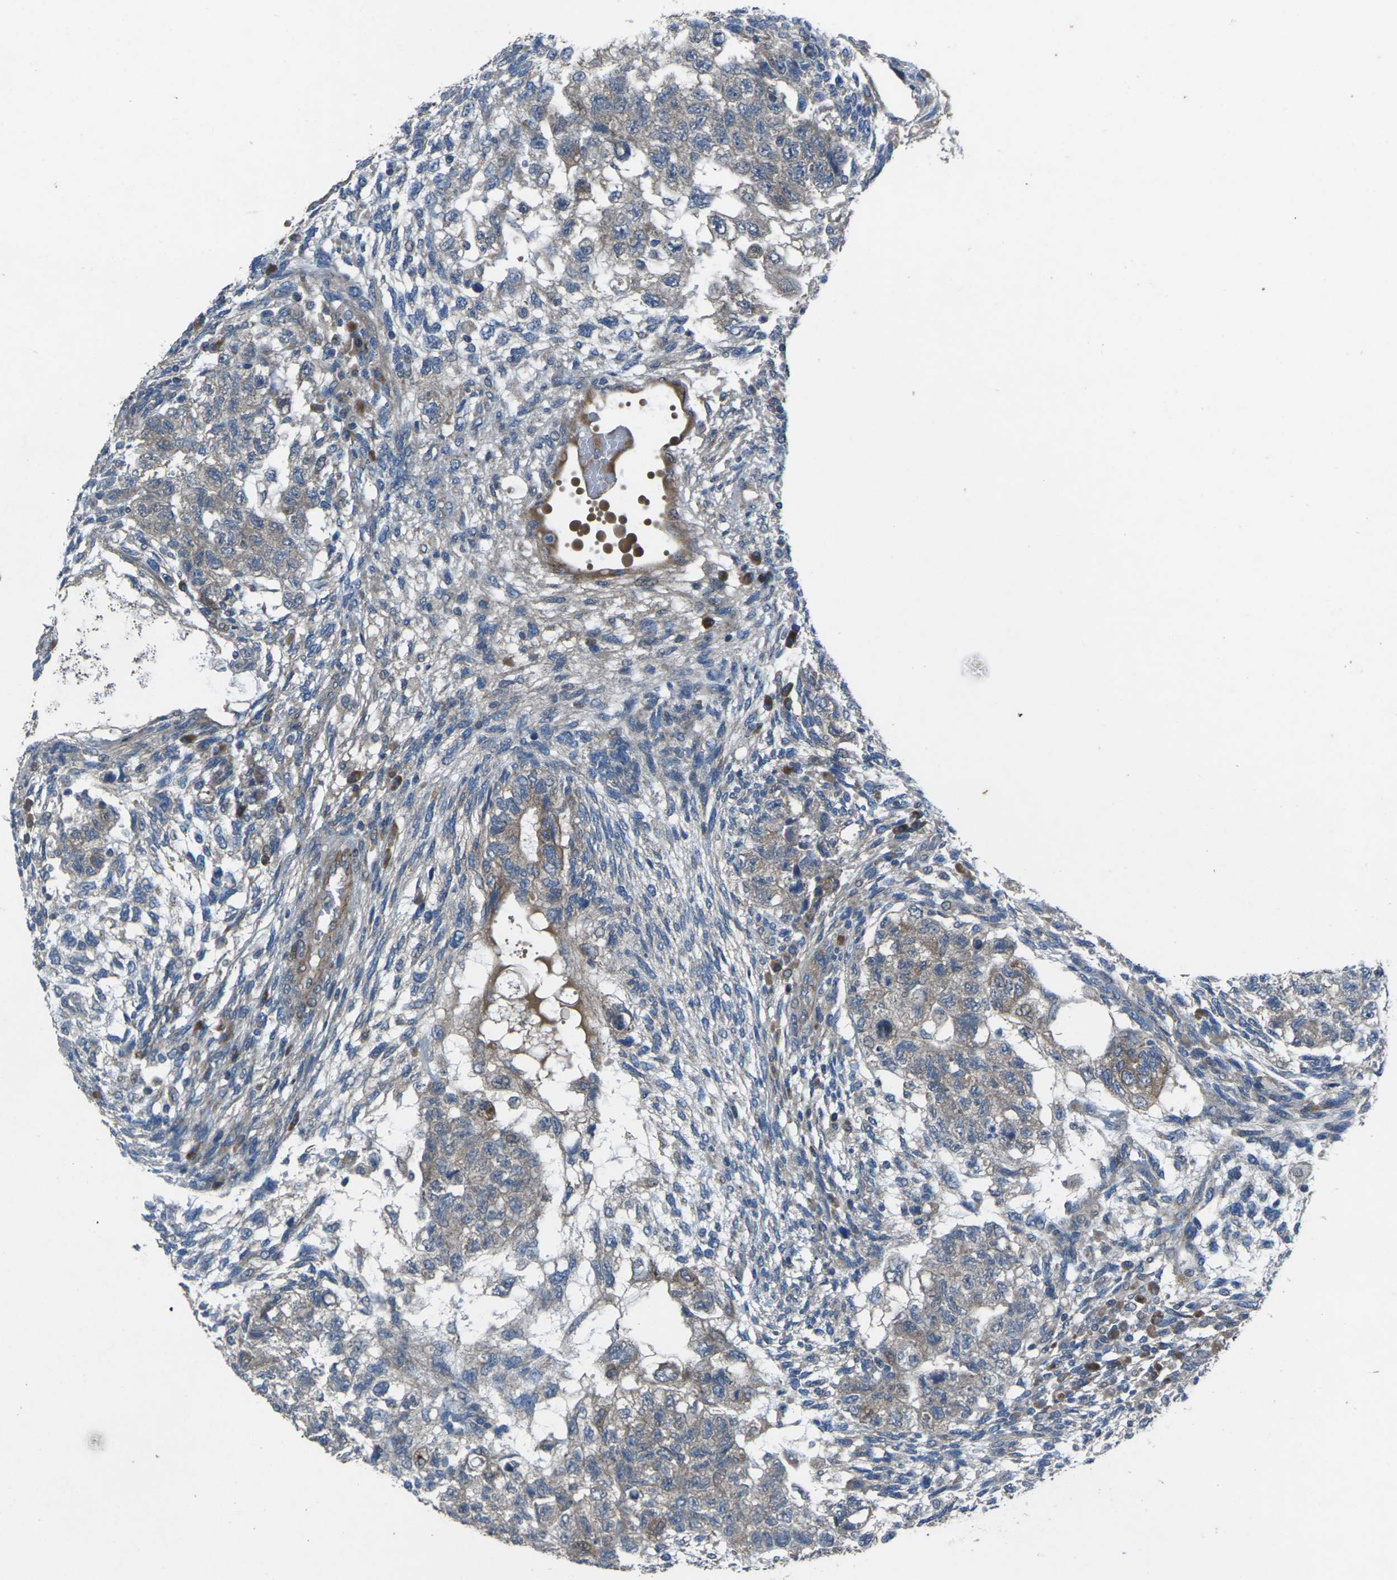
{"staining": {"intensity": "negative", "quantity": "none", "location": "none"}, "tissue": "testis cancer", "cell_type": "Tumor cells", "image_type": "cancer", "snomed": [{"axis": "morphology", "description": "Normal tissue, NOS"}, {"axis": "morphology", "description": "Carcinoma, Embryonal, NOS"}, {"axis": "topography", "description": "Testis"}], "caption": "This is a image of immunohistochemistry staining of testis cancer, which shows no expression in tumor cells.", "gene": "EDNRA", "patient": {"sex": "male", "age": 36}}